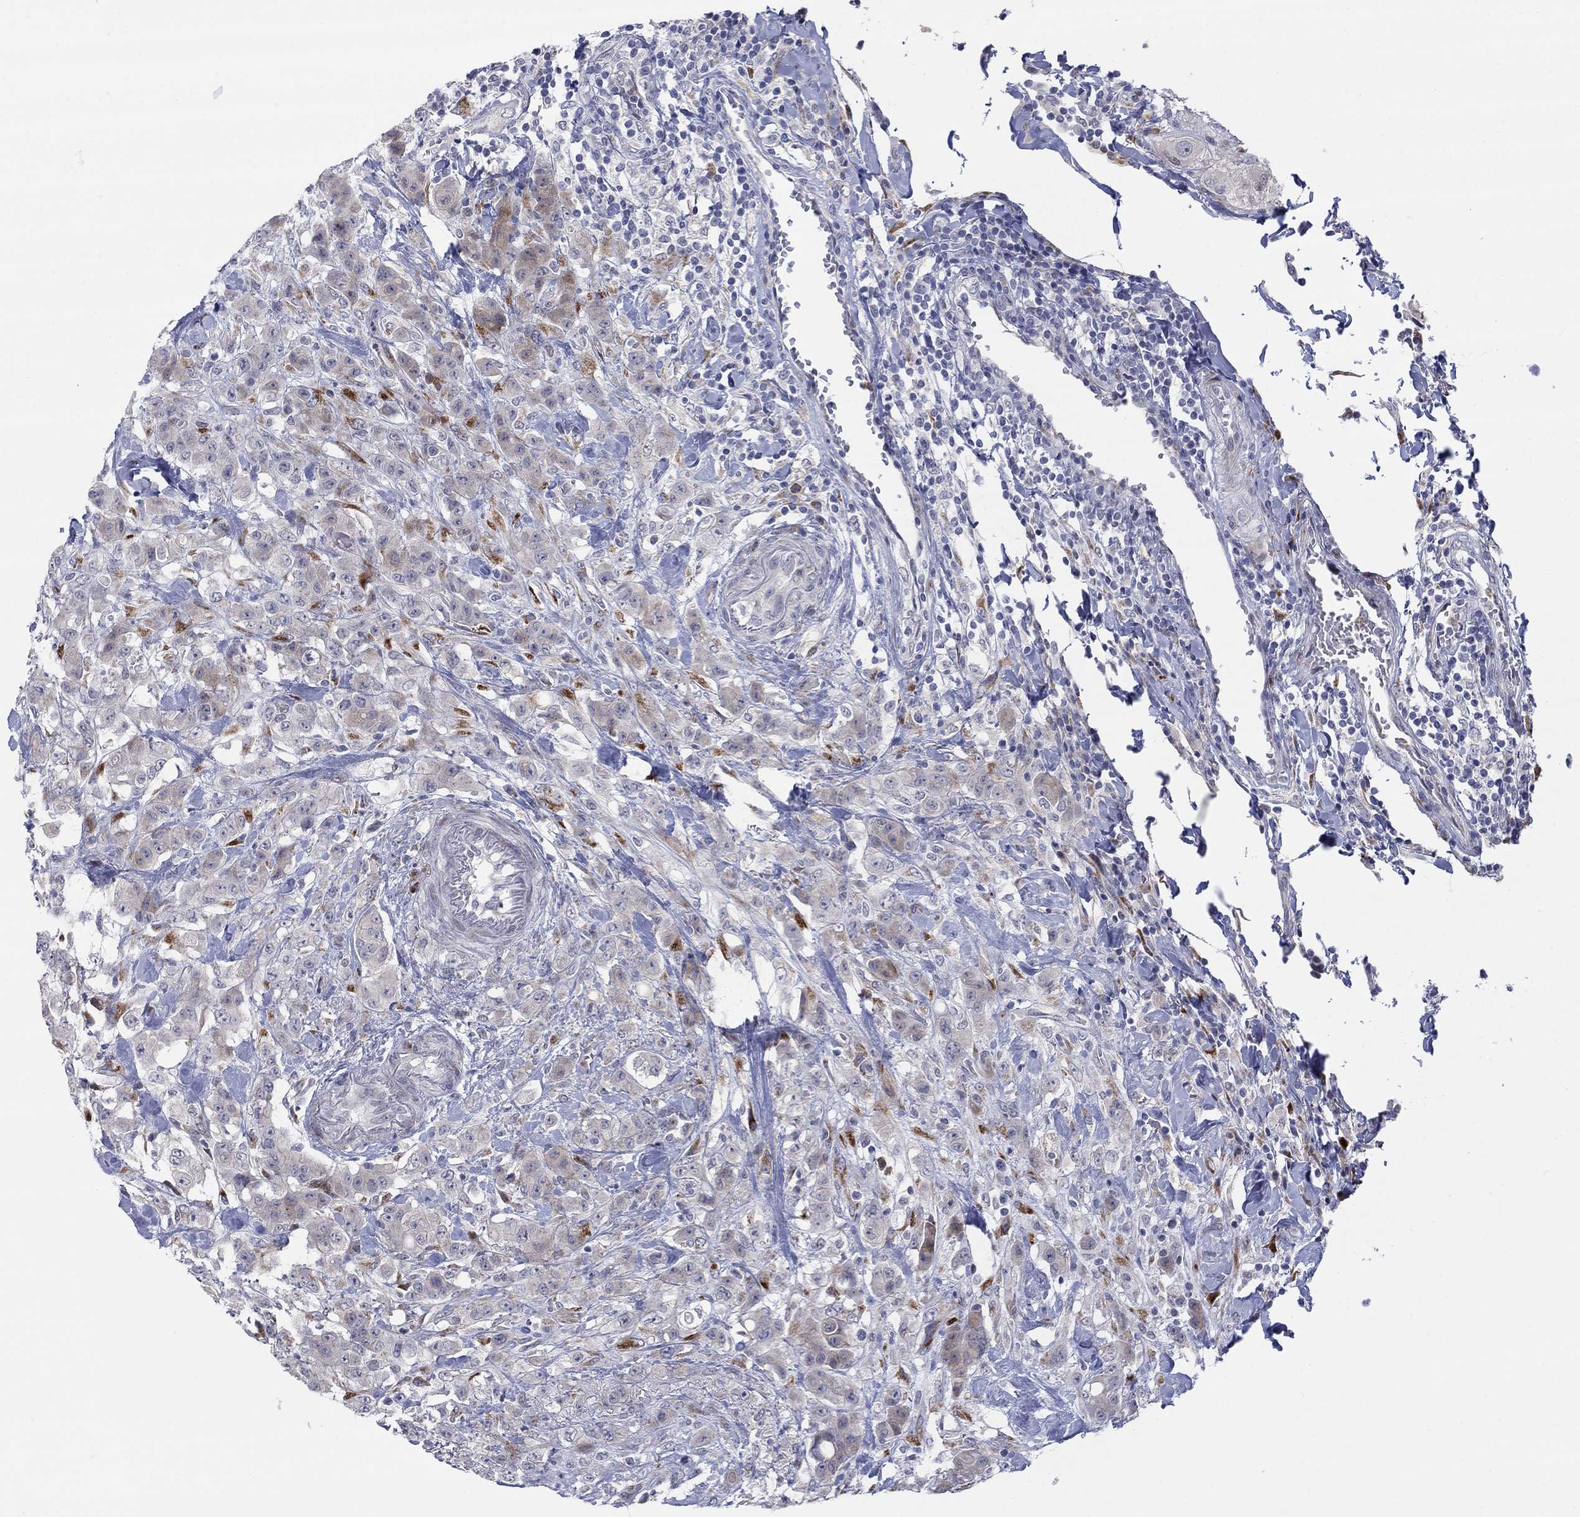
{"staining": {"intensity": "negative", "quantity": "none", "location": "none"}, "tissue": "colorectal cancer", "cell_type": "Tumor cells", "image_type": "cancer", "snomed": [{"axis": "morphology", "description": "Adenocarcinoma, NOS"}, {"axis": "topography", "description": "Colon"}], "caption": "Immunohistochemical staining of human colorectal cancer (adenocarcinoma) reveals no significant staining in tumor cells.", "gene": "TTC21B", "patient": {"sex": "female", "age": 69}}